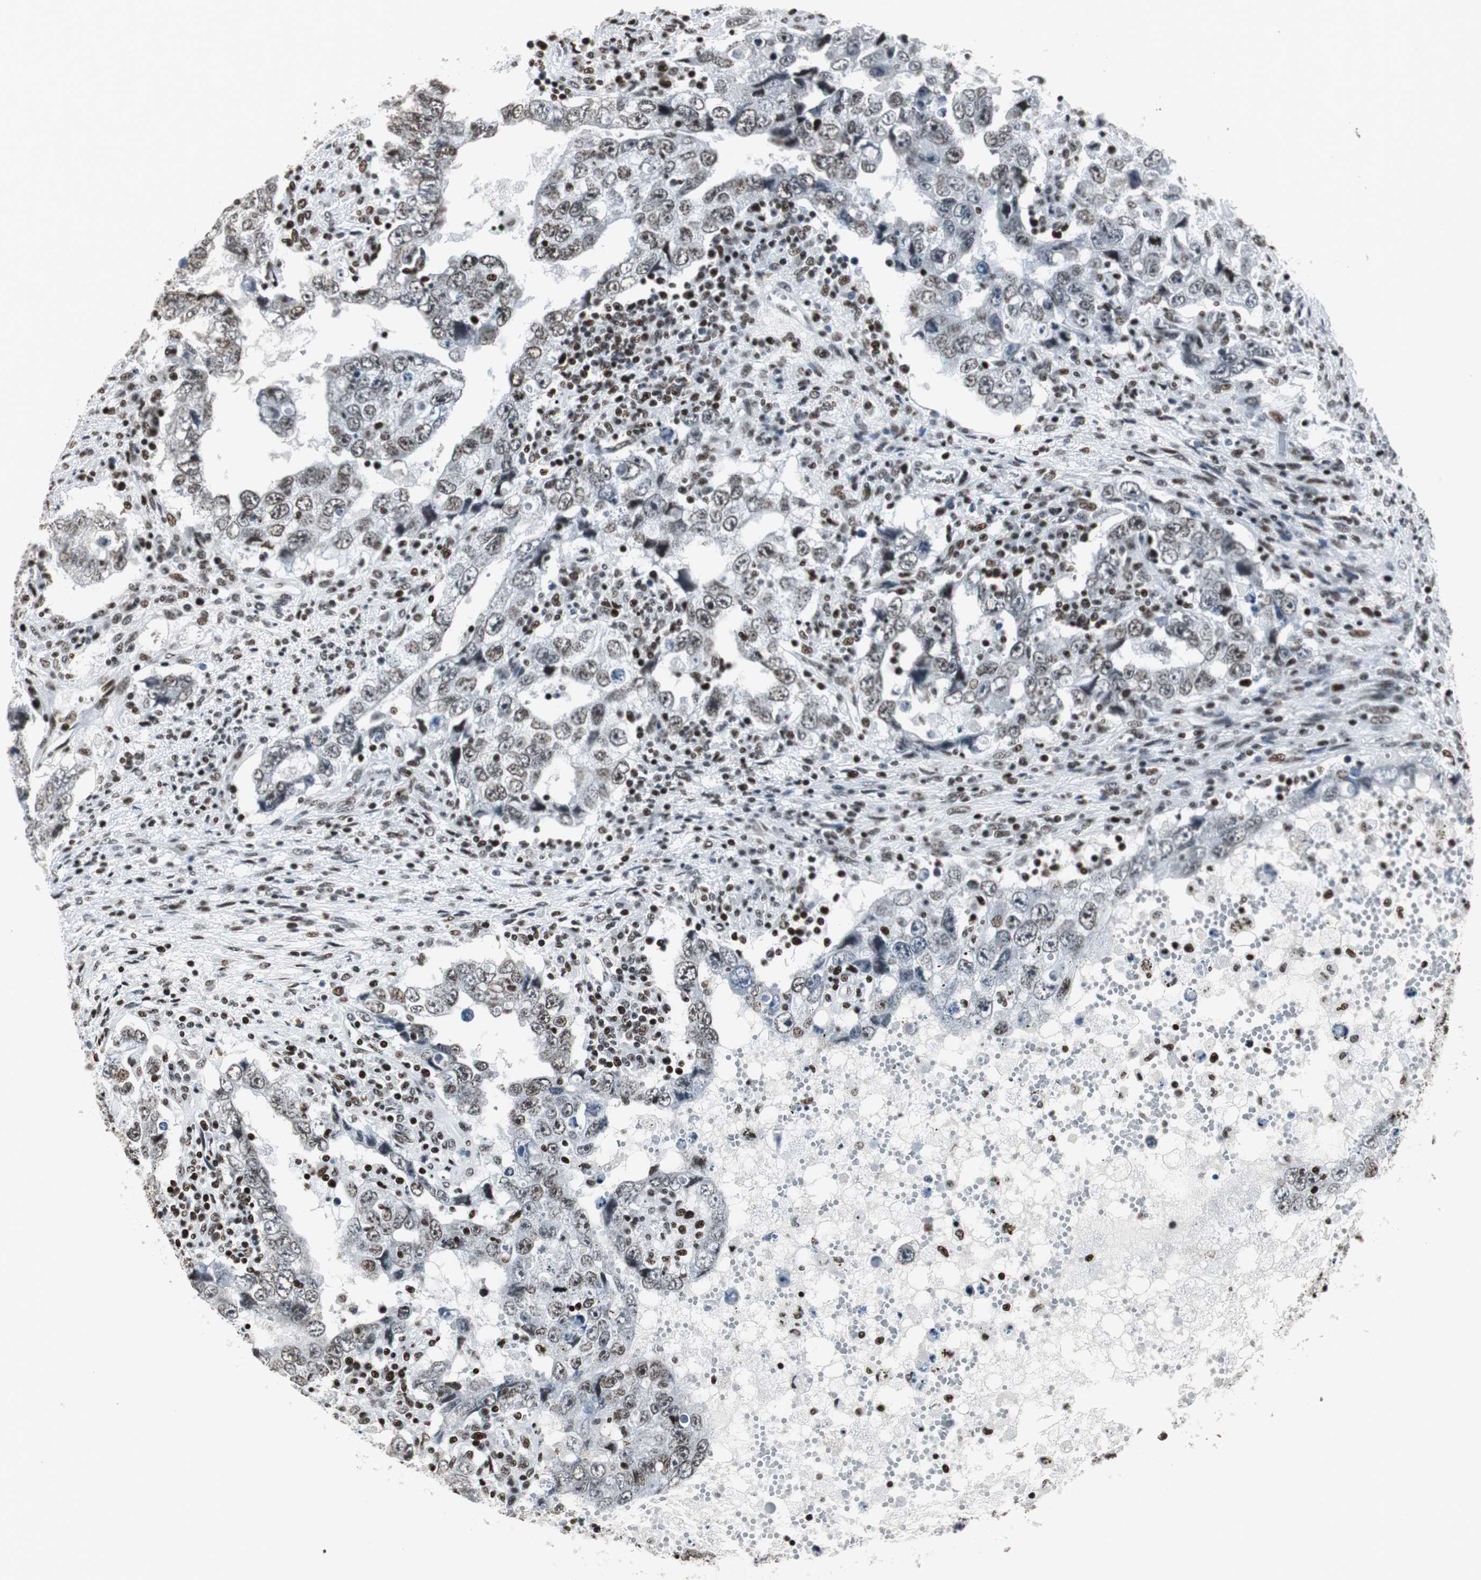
{"staining": {"intensity": "weak", "quantity": ">75%", "location": "nuclear"}, "tissue": "testis cancer", "cell_type": "Tumor cells", "image_type": "cancer", "snomed": [{"axis": "morphology", "description": "Carcinoma, Embryonal, NOS"}, {"axis": "topography", "description": "Testis"}], "caption": "Protein staining demonstrates weak nuclear staining in about >75% of tumor cells in testis embryonal carcinoma.", "gene": "RBBP4", "patient": {"sex": "male", "age": 26}}